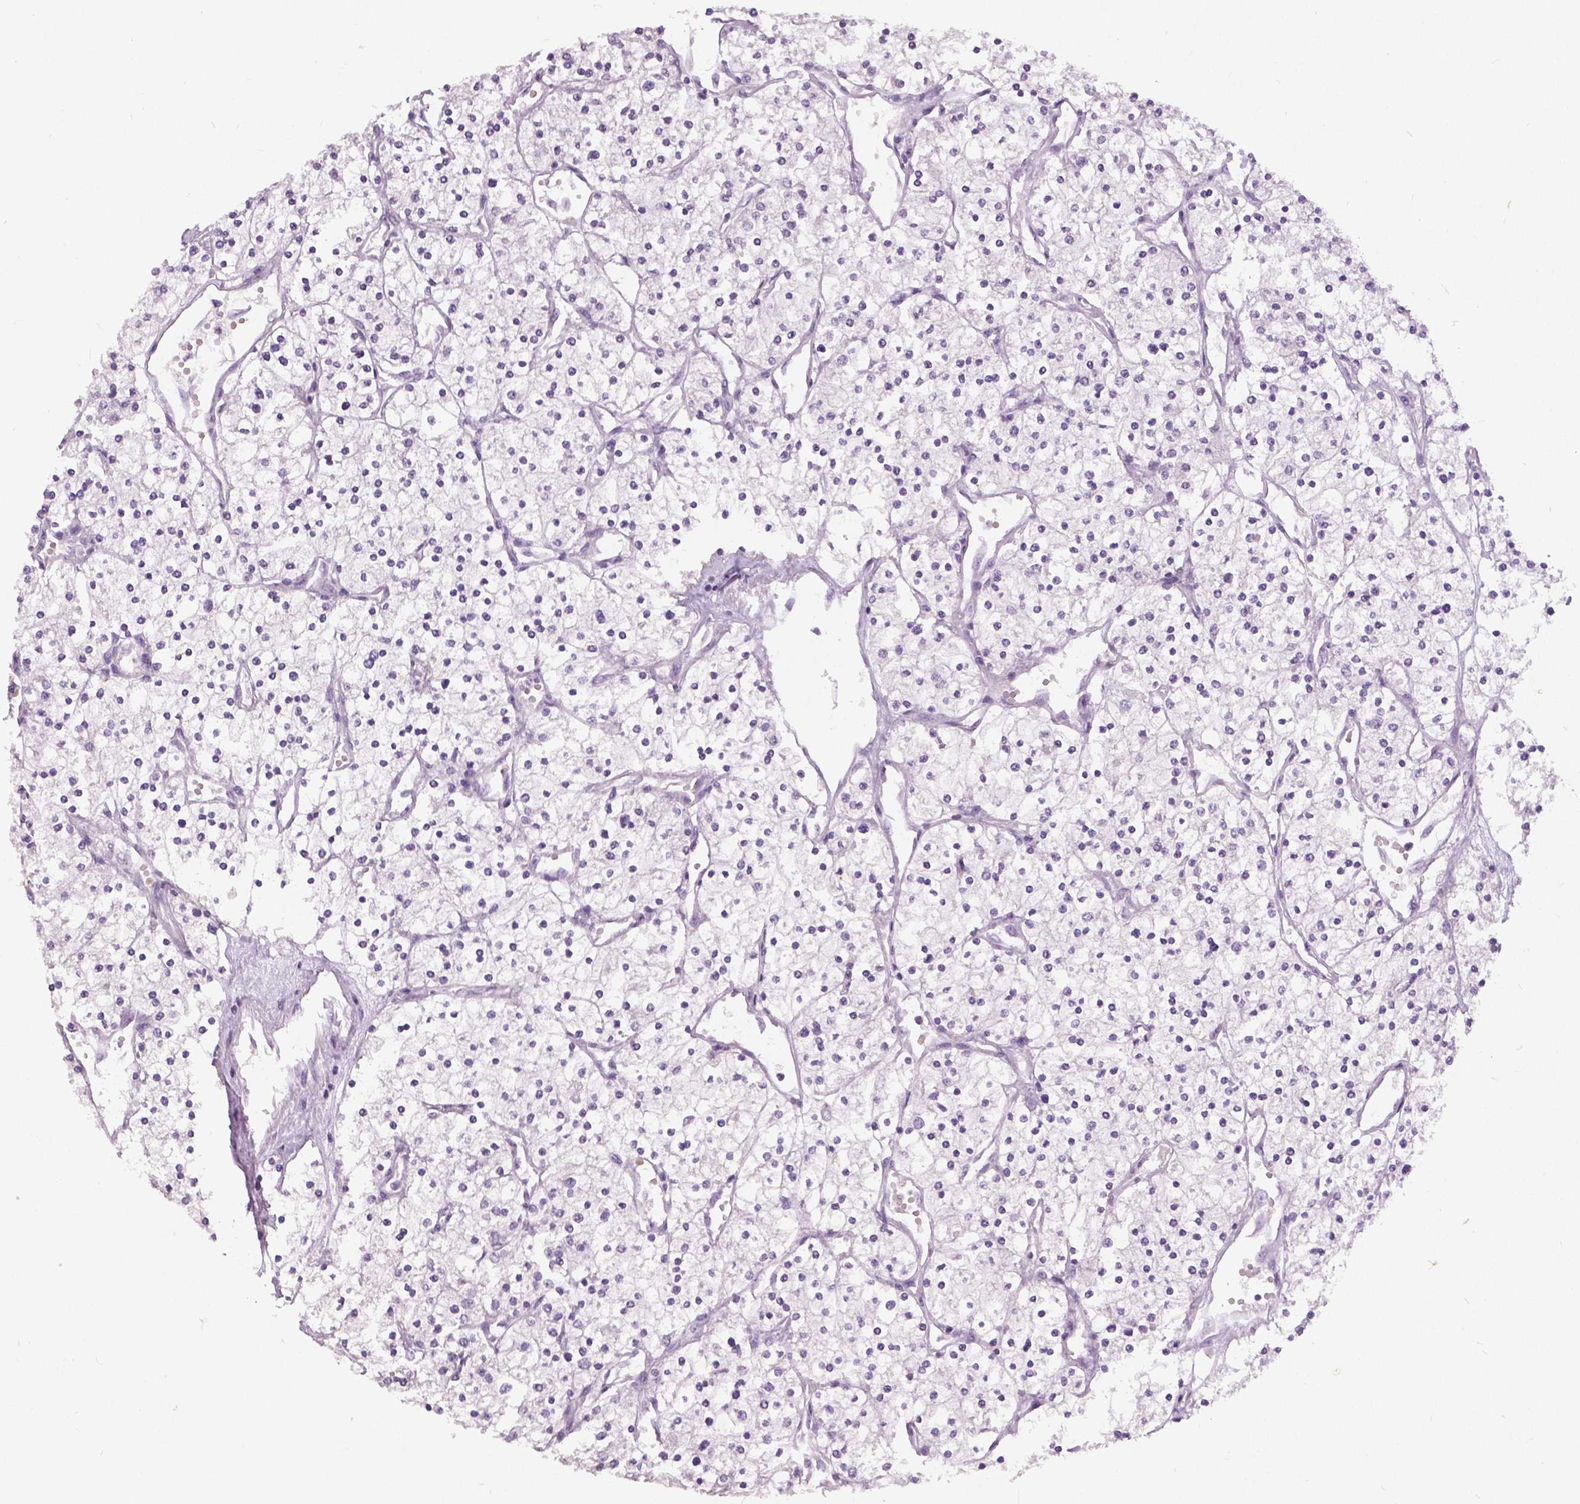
{"staining": {"intensity": "negative", "quantity": "none", "location": "none"}, "tissue": "renal cancer", "cell_type": "Tumor cells", "image_type": "cancer", "snomed": [{"axis": "morphology", "description": "Adenocarcinoma, NOS"}, {"axis": "topography", "description": "Kidney"}], "caption": "This is an IHC image of adenocarcinoma (renal). There is no positivity in tumor cells.", "gene": "GRIN2A", "patient": {"sex": "male", "age": 80}}